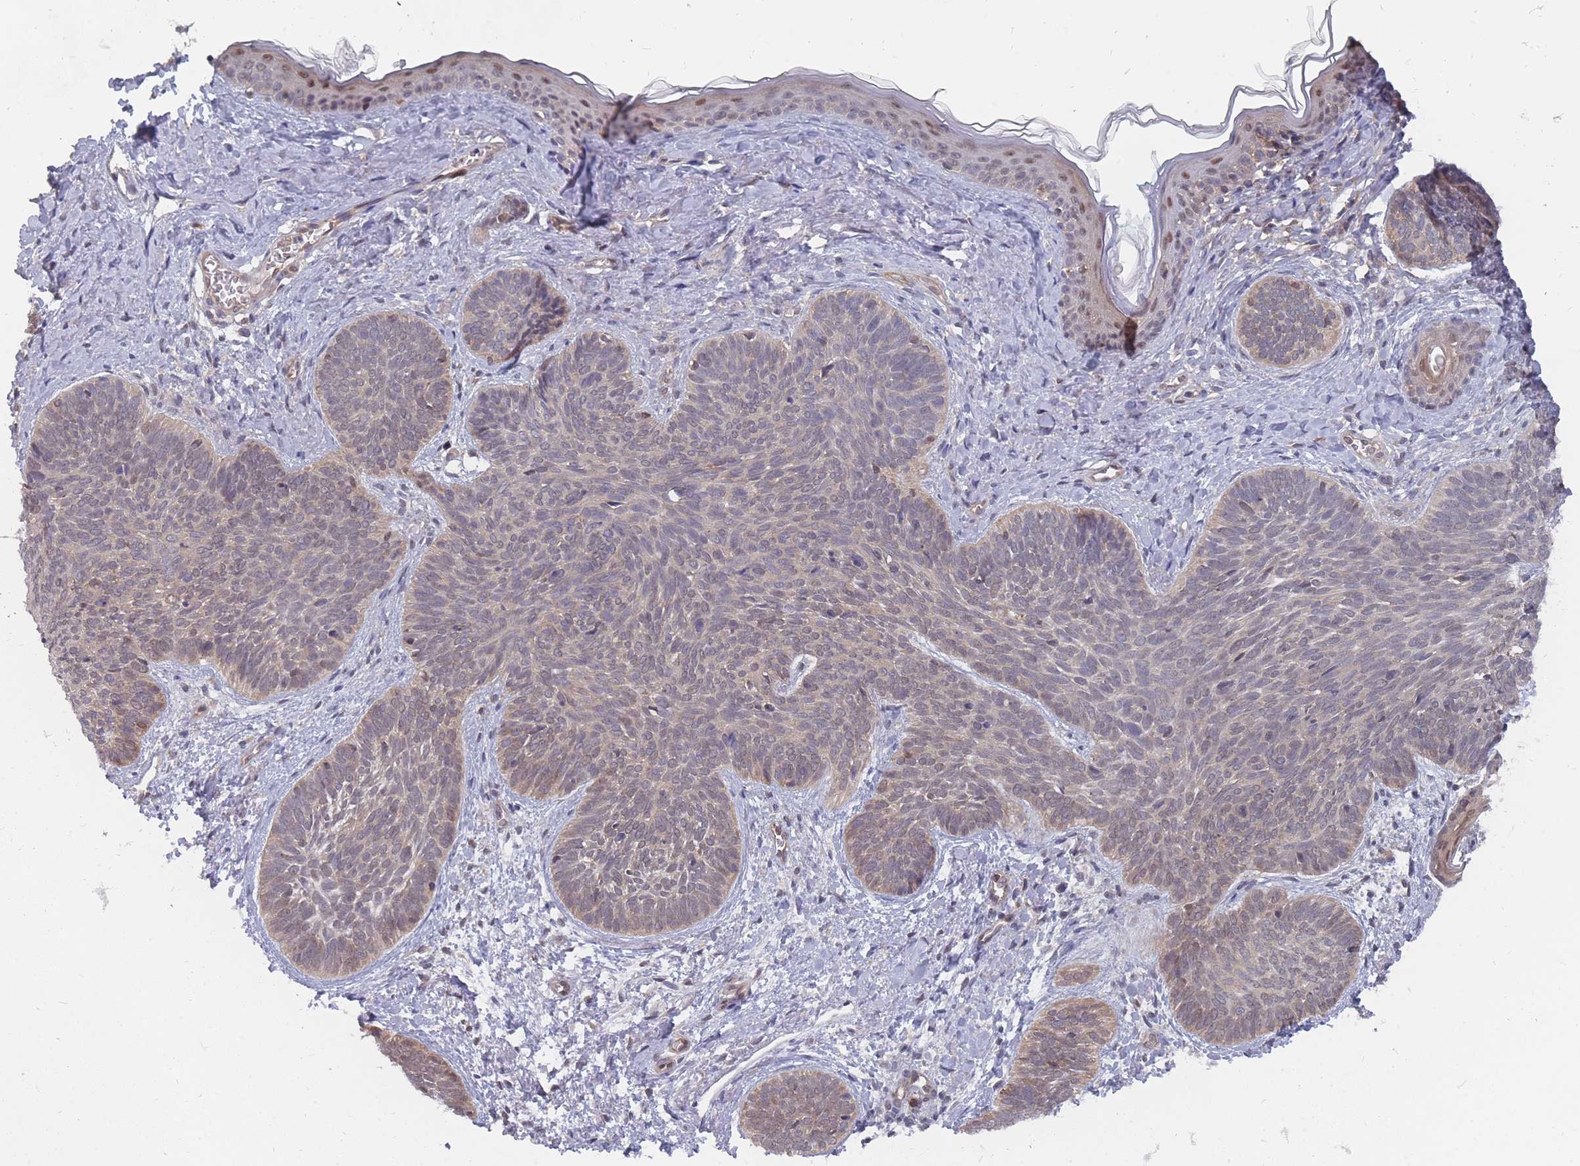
{"staining": {"intensity": "weak", "quantity": "25%-75%", "location": "cytoplasmic/membranous,nuclear"}, "tissue": "skin cancer", "cell_type": "Tumor cells", "image_type": "cancer", "snomed": [{"axis": "morphology", "description": "Basal cell carcinoma"}, {"axis": "topography", "description": "Skin"}], "caption": "Immunohistochemical staining of skin basal cell carcinoma reveals weak cytoplasmic/membranous and nuclear protein positivity in approximately 25%-75% of tumor cells.", "gene": "NKD1", "patient": {"sex": "female", "age": 81}}